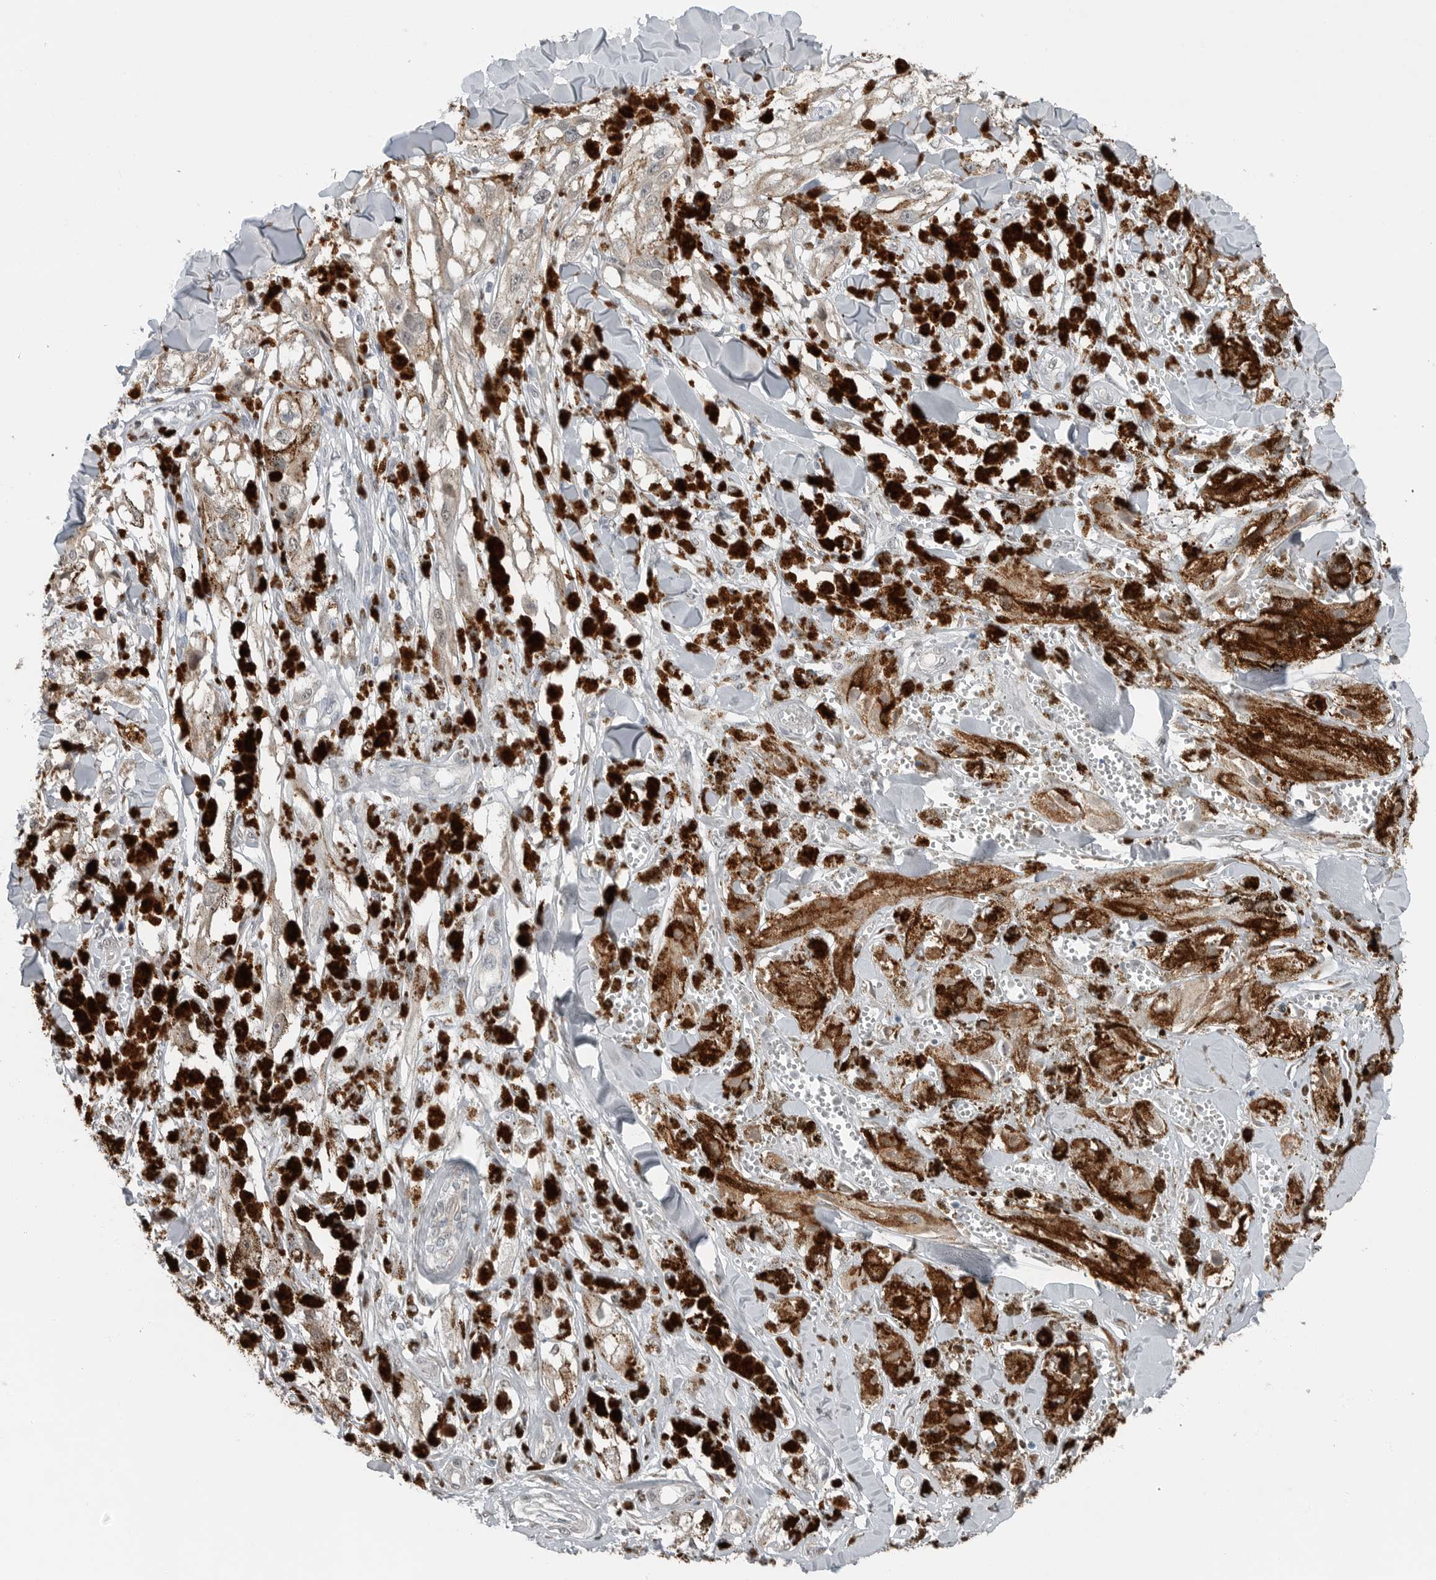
{"staining": {"intensity": "negative", "quantity": "none", "location": "none"}, "tissue": "melanoma", "cell_type": "Tumor cells", "image_type": "cancer", "snomed": [{"axis": "morphology", "description": "Malignant melanoma, NOS"}, {"axis": "topography", "description": "Skin"}], "caption": "Tumor cells are negative for brown protein staining in malignant melanoma.", "gene": "MFAP3L", "patient": {"sex": "male", "age": 88}}